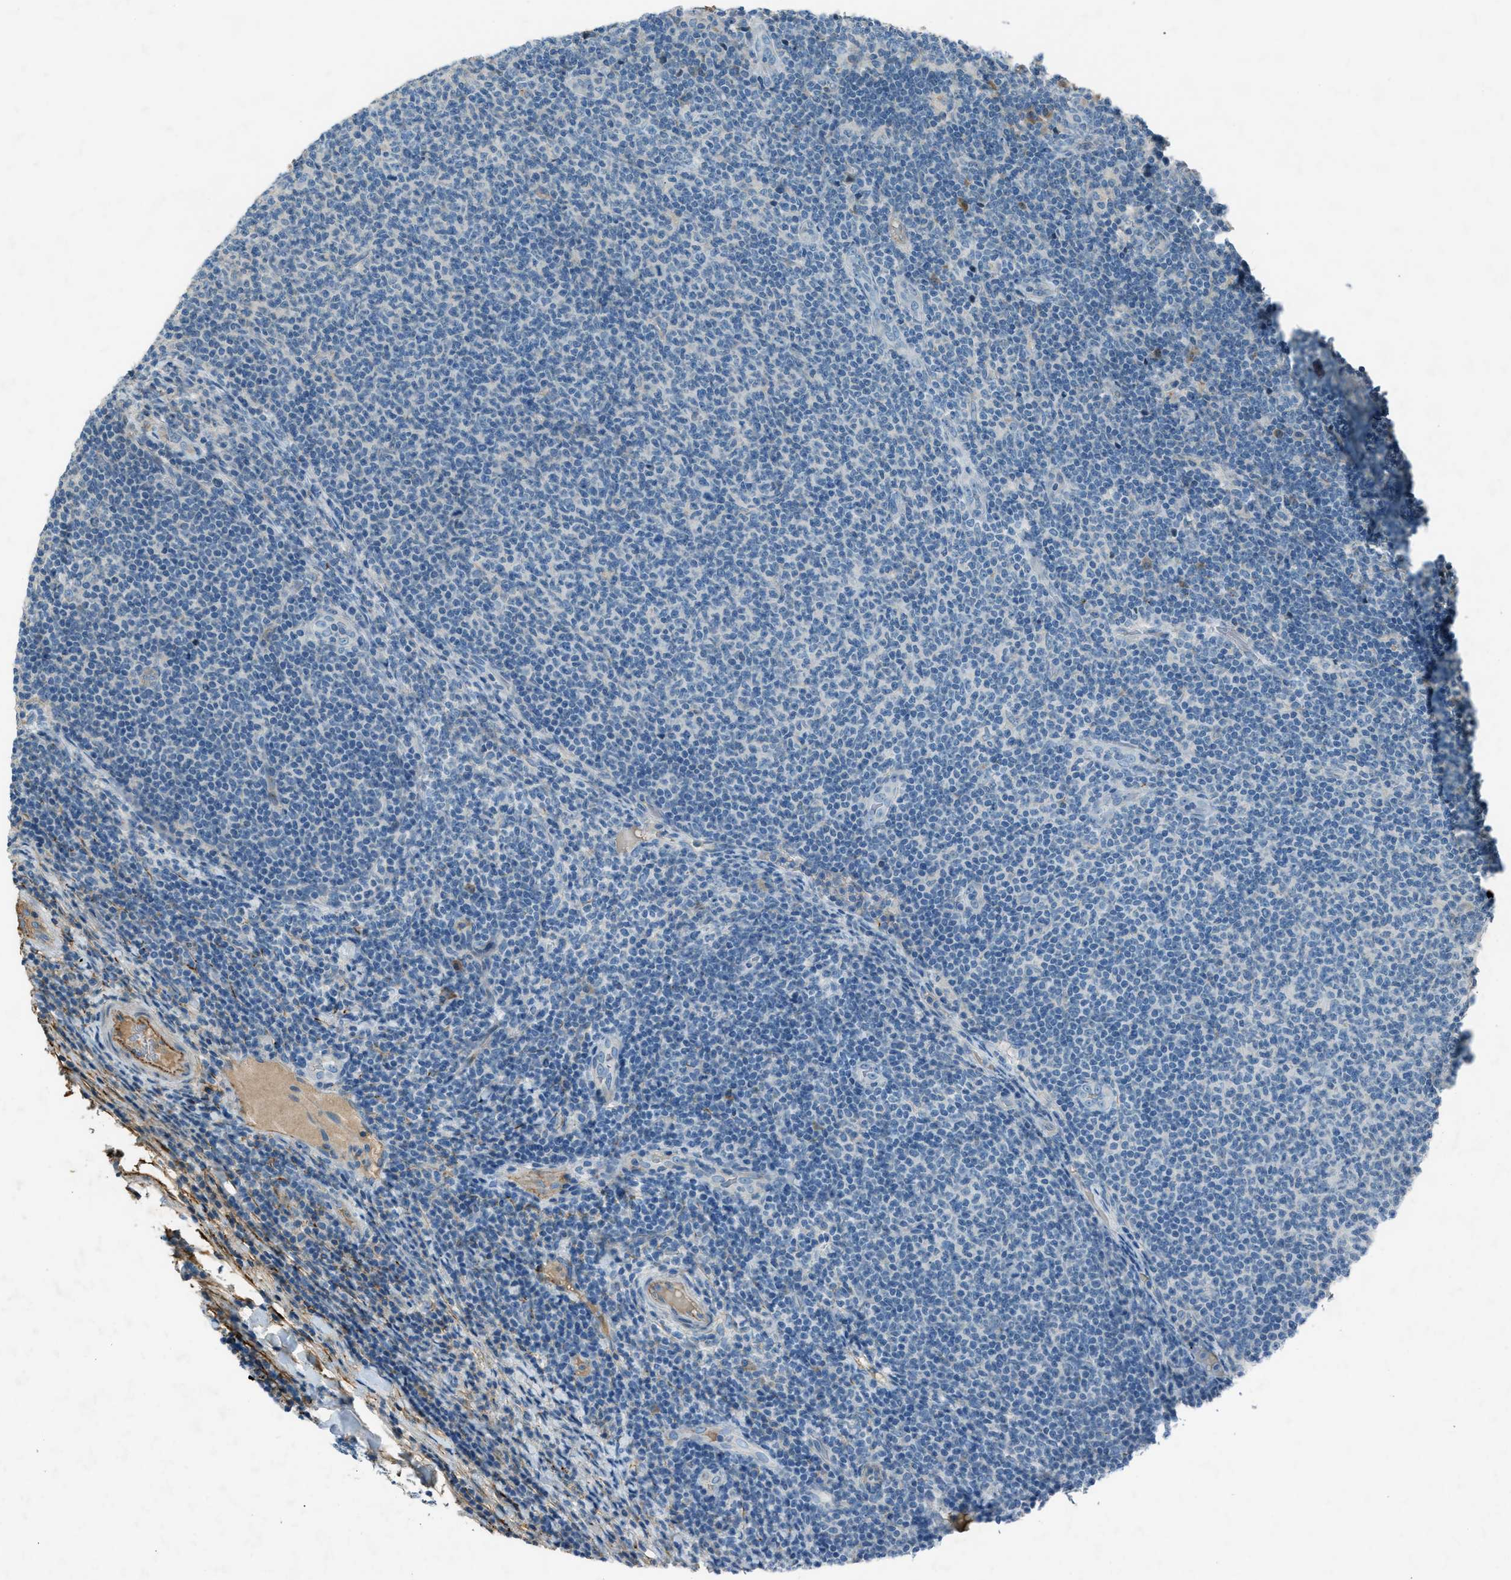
{"staining": {"intensity": "negative", "quantity": "none", "location": "none"}, "tissue": "lymphoma", "cell_type": "Tumor cells", "image_type": "cancer", "snomed": [{"axis": "morphology", "description": "Malignant lymphoma, non-Hodgkin's type, Low grade"}, {"axis": "topography", "description": "Lymph node"}], "caption": "This is an immunohistochemistry (IHC) micrograph of malignant lymphoma, non-Hodgkin's type (low-grade). There is no positivity in tumor cells.", "gene": "FBLN2", "patient": {"sex": "male", "age": 66}}